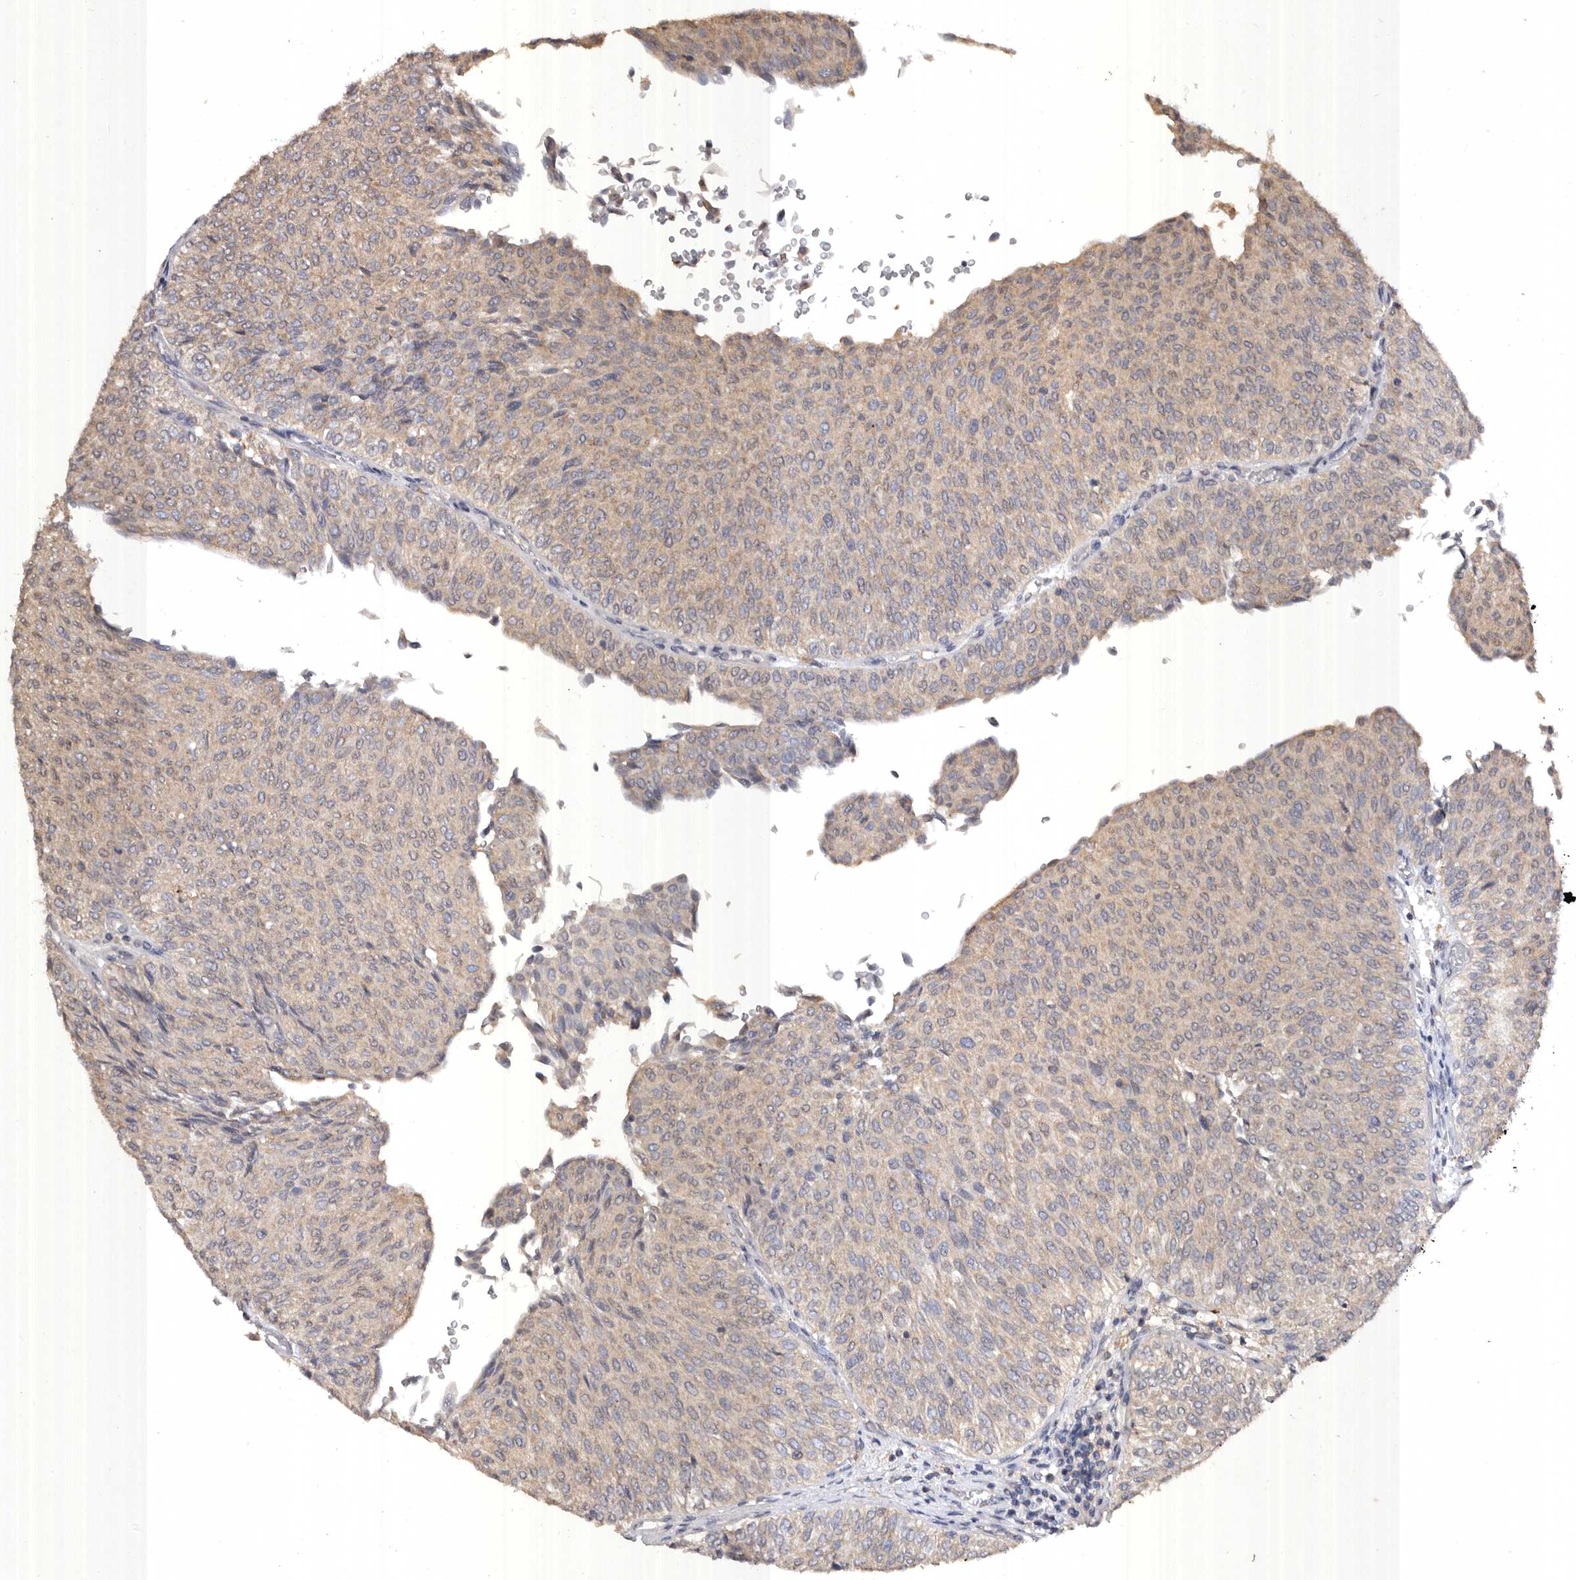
{"staining": {"intensity": "weak", "quantity": ">75%", "location": "cytoplasmic/membranous"}, "tissue": "urothelial cancer", "cell_type": "Tumor cells", "image_type": "cancer", "snomed": [{"axis": "morphology", "description": "Urothelial carcinoma, Low grade"}, {"axis": "topography", "description": "Urinary bladder"}], "caption": "There is low levels of weak cytoplasmic/membranous positivity in tumor cells of low-grade urothelial carcinoma, as demonstrated by immunohistochemical staining (brown color).", "gene": "EDEM1", "patient": {"sex": "male", "age": 78}}